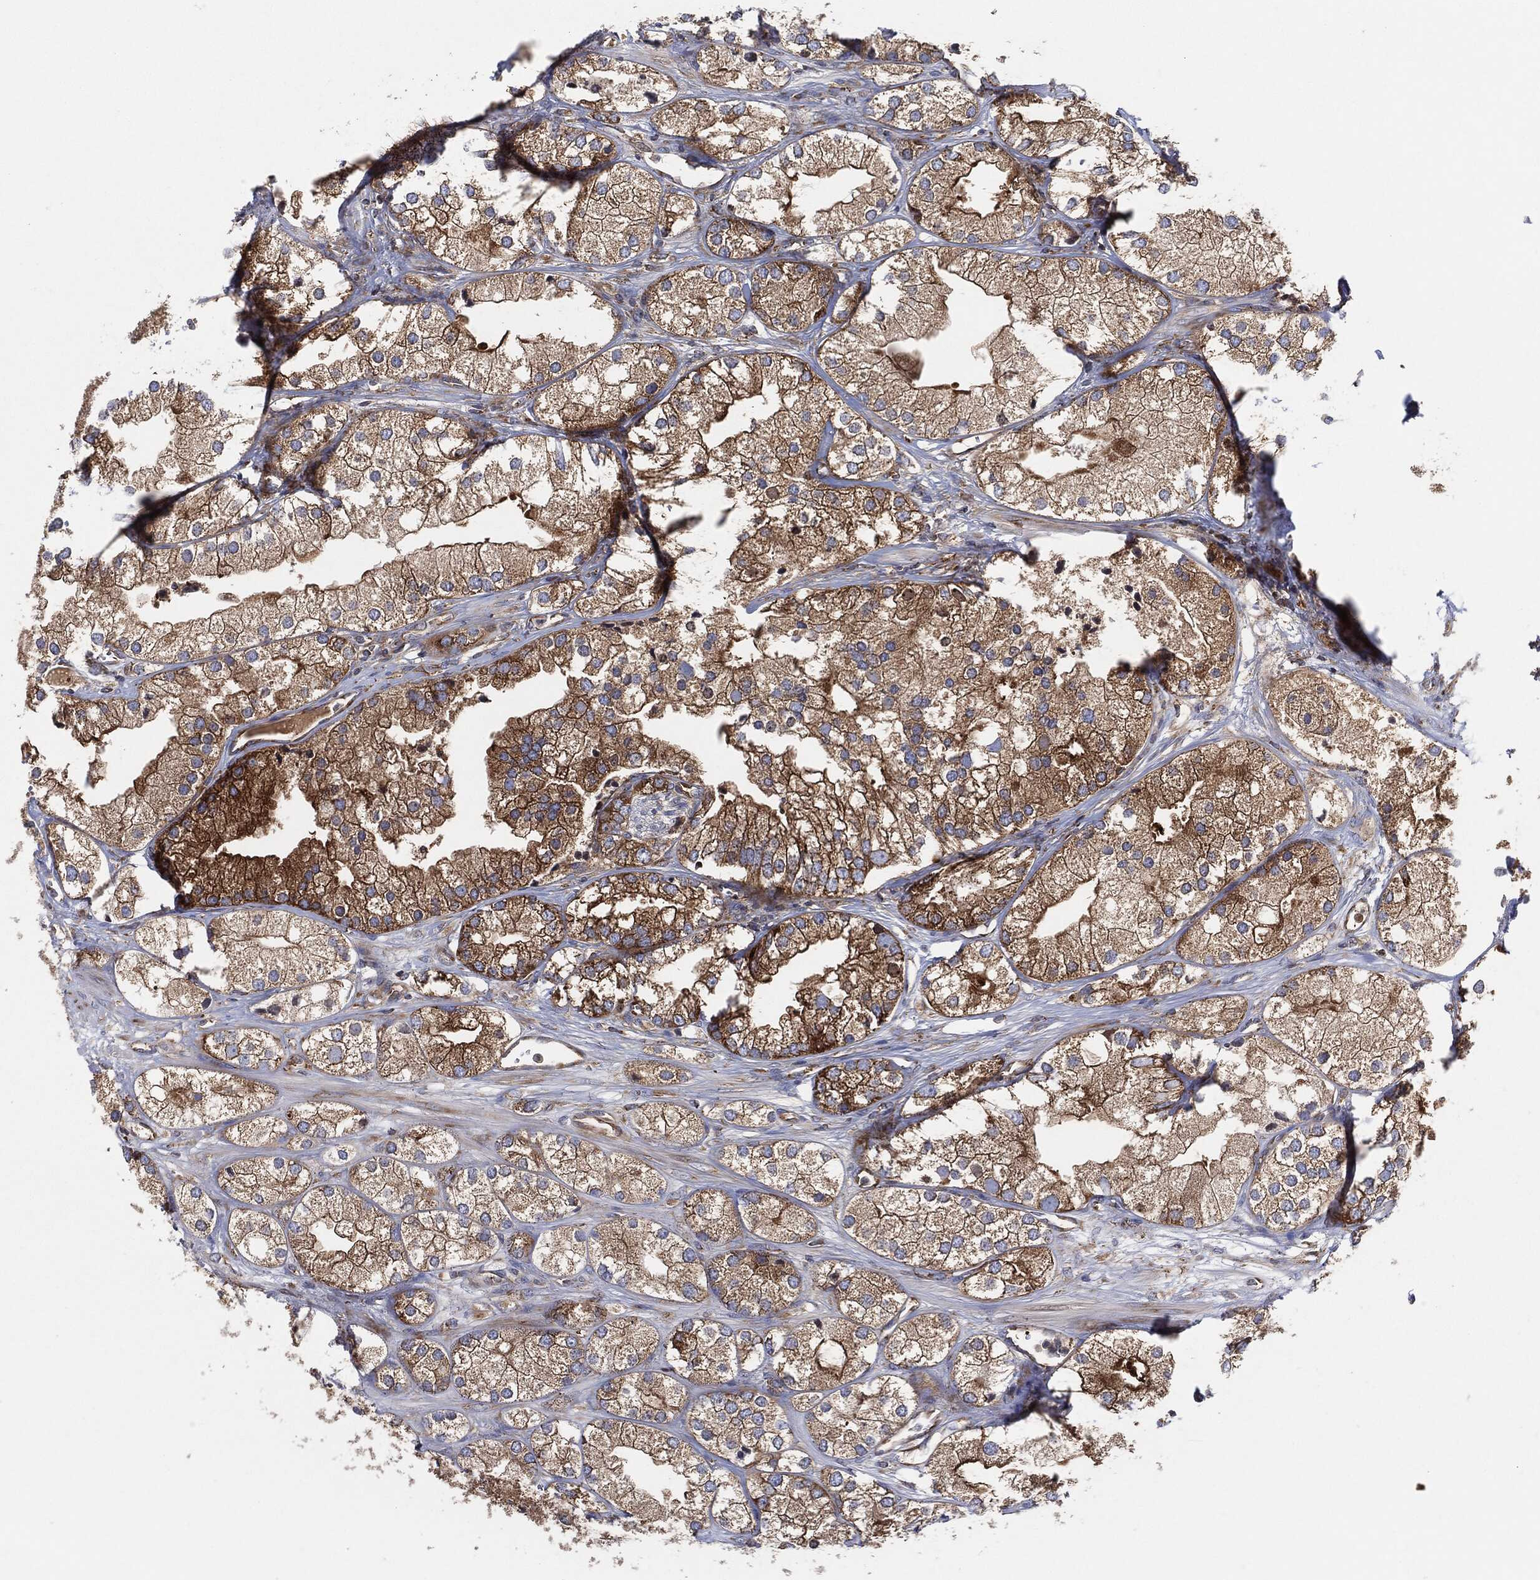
{"staining": {"intensity": "moderate", "quantity": "25%-75%", "location": "cytoplasmic/membranous"}, "tissue": "prostate cancer", "cell_type": "Tumor cells", "image_type": "cancer", "snomed": [{"axis": "morphology", "description": "Adenocarcinoma, NOS"}, {"axis": "topography", "description": "Prostate and seminal vesicle, NOS"}, {"axis": "topography", "description": "Prostate"}], "caption": "Immunohistochemical staining of prostate cancer exhibits medium levels of moderate cytoplasmic/membranous protein expression in about 25%-75% of tumor cells.", "gene": "EIF2S2", "patient": {"sex": "male", "age": 79}}